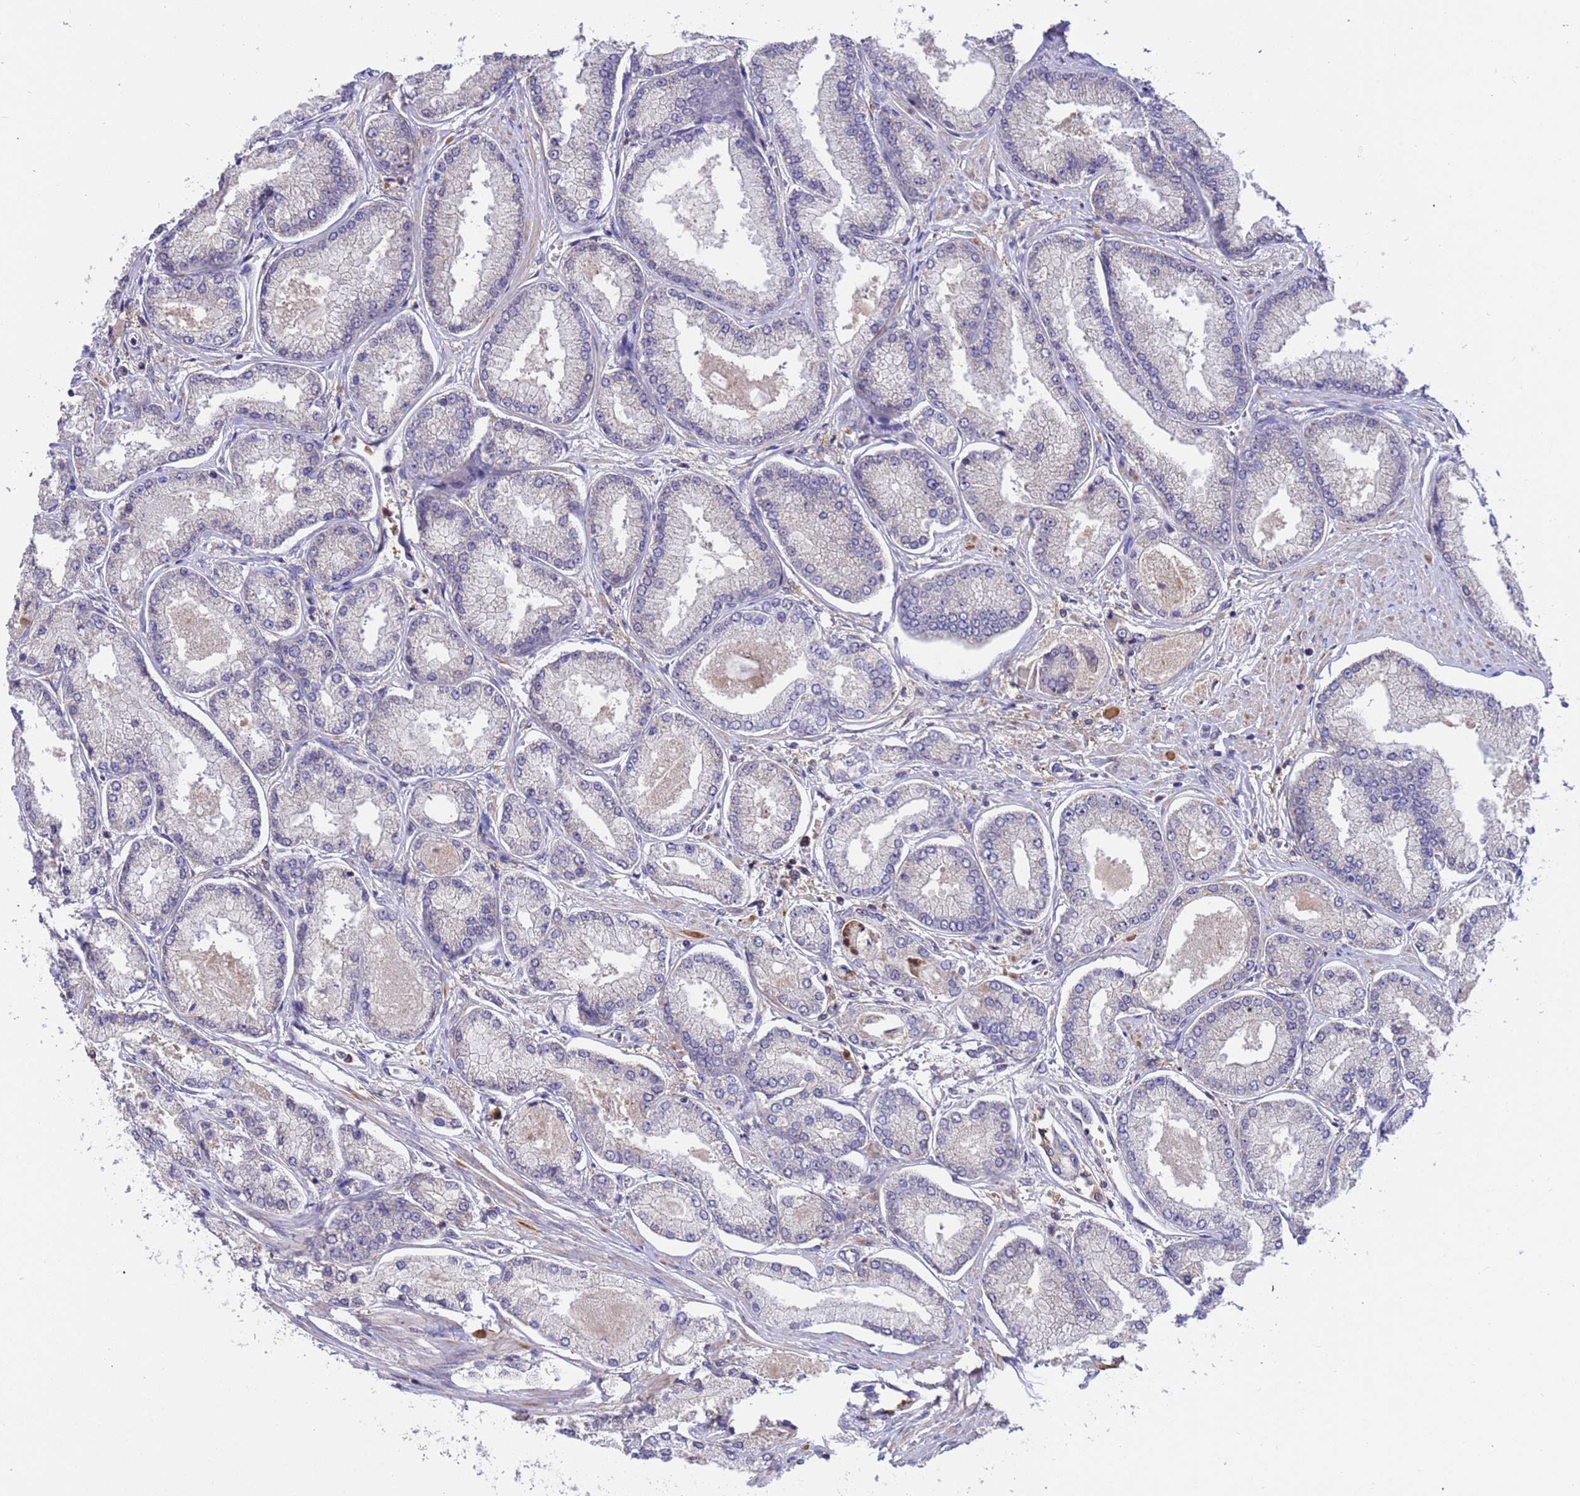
{"staining": {"intensity": "negative", "quantity": "none", "location": "none"}, "tissue": "prostate cancer", "cell_type": "Tumor cells", "image_type": "cancer", "snomed": [{"axis": "morphology", "description": "Adenocarcinoma, Low grade"}, {"axis": "topography", "description": "Prostate"}], "caption": "There is no significant expression in tumor cells of prostate cancer.", "gene": "AMPD3", "patient": {"sex": "male", "age": 74}}